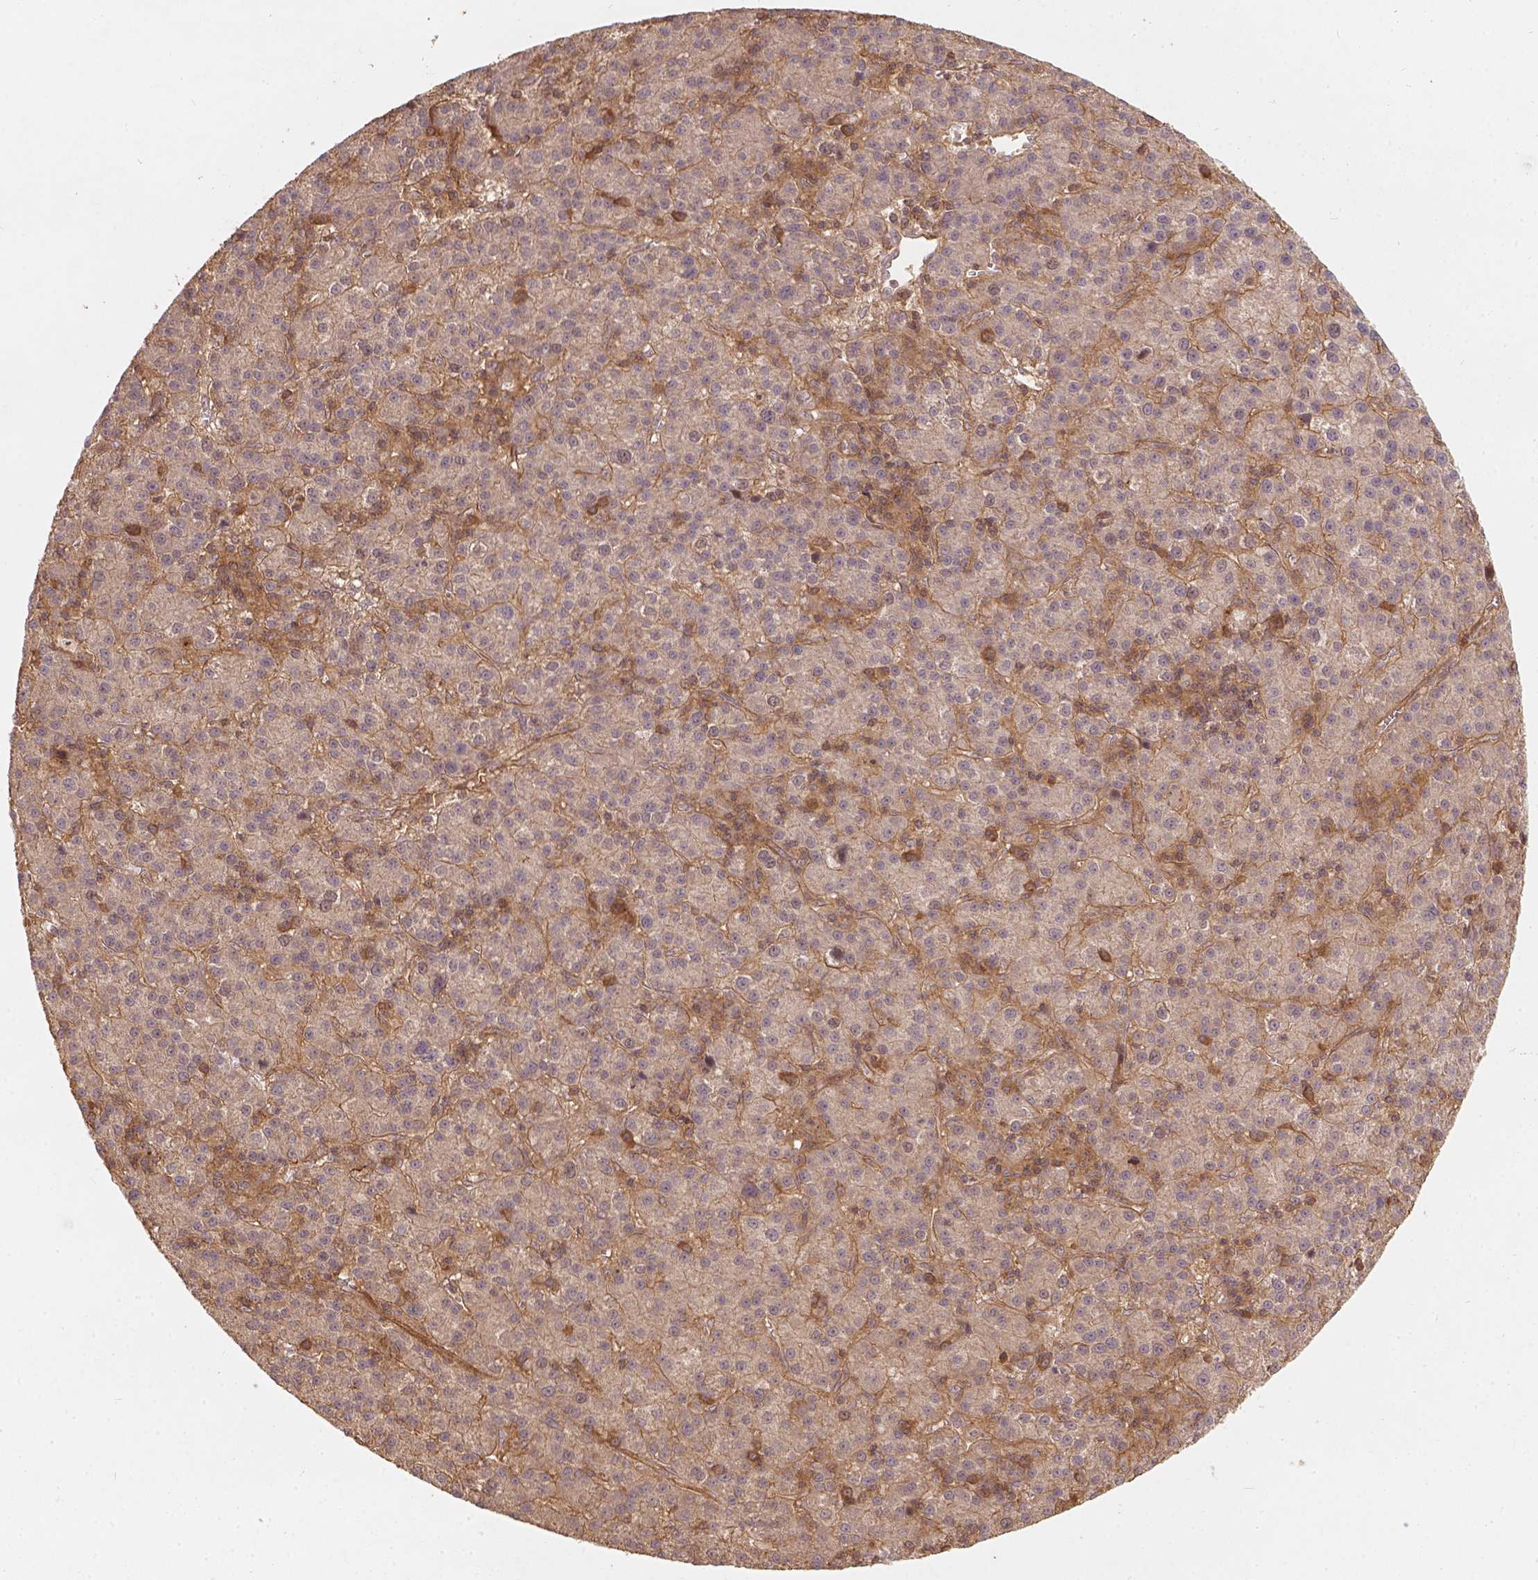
{"staining": {"intensity": "weak", "quantity": ">75%", "location": "cytoplasmic/membranous"}, "tissue": "liver cancer", "cell_type": "Tumor cells", "image_type": "cancer", "snomed": [{"axis": "morphology", "description": "Carcinoma, Hepatocellular, NOS"}, {"axis": "topography", "description": "Liver"}], "caption": "High-magnification brightfield microscopy of liver cancer (hepatocellular carcinoma) stained with DAB (brown) and counterstained with hematoxylin (blue). tumor cells exhibit weak cytoplasmic/membranous positivity is appreciated in approximately>75% of cells. Using DAB (brown) and hematoxylin (blue) stains, captured at high magnification using brightfield microscopy.", "gene": "XPR1", "patient": {"sex": "female", "age": 60}}